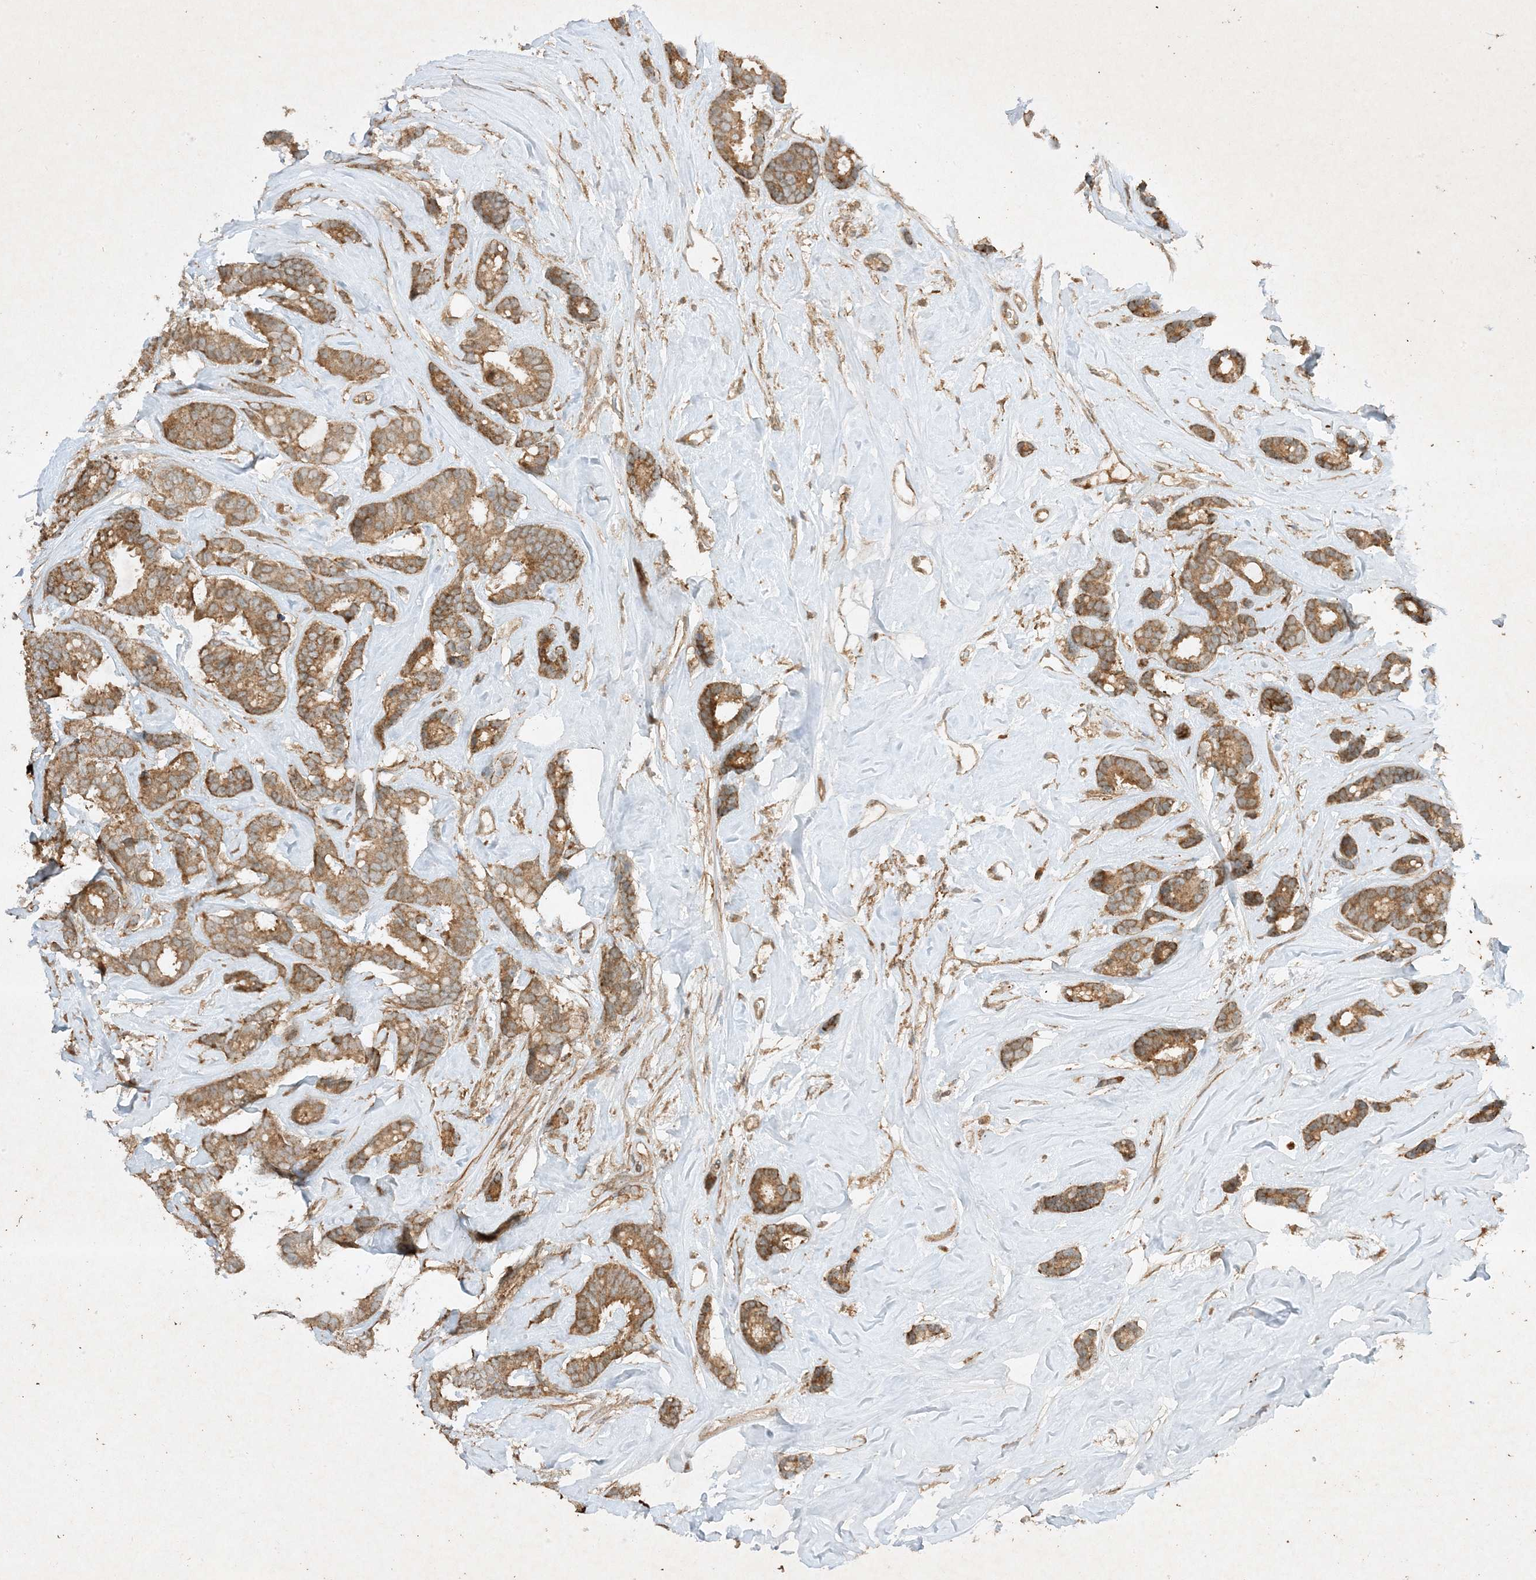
{"staining": {"intensity": "moderate", "quantity": ">75%", "location": "cytoplasmic/membranous"}, "tissue": "breast cancer", "cell_type": "Tumor cells", "image_type": "cancer", "snomed": [{"axis": "morphology", "description": "Duct carcinoma"}, {"axis": "topography", "description": "Breast"}], "caption": "Infiltrating ductal carcinoma (breast) tissue shows moderate cytoplasmic/membranous expression in about >75% of tumor cells, visualized by immunohistochemistry. (brown staining indicates protein expression, while blue staining denotes nuclei).", "gene": "XRN1", "patient": {"sex": "female", "age": 87}}